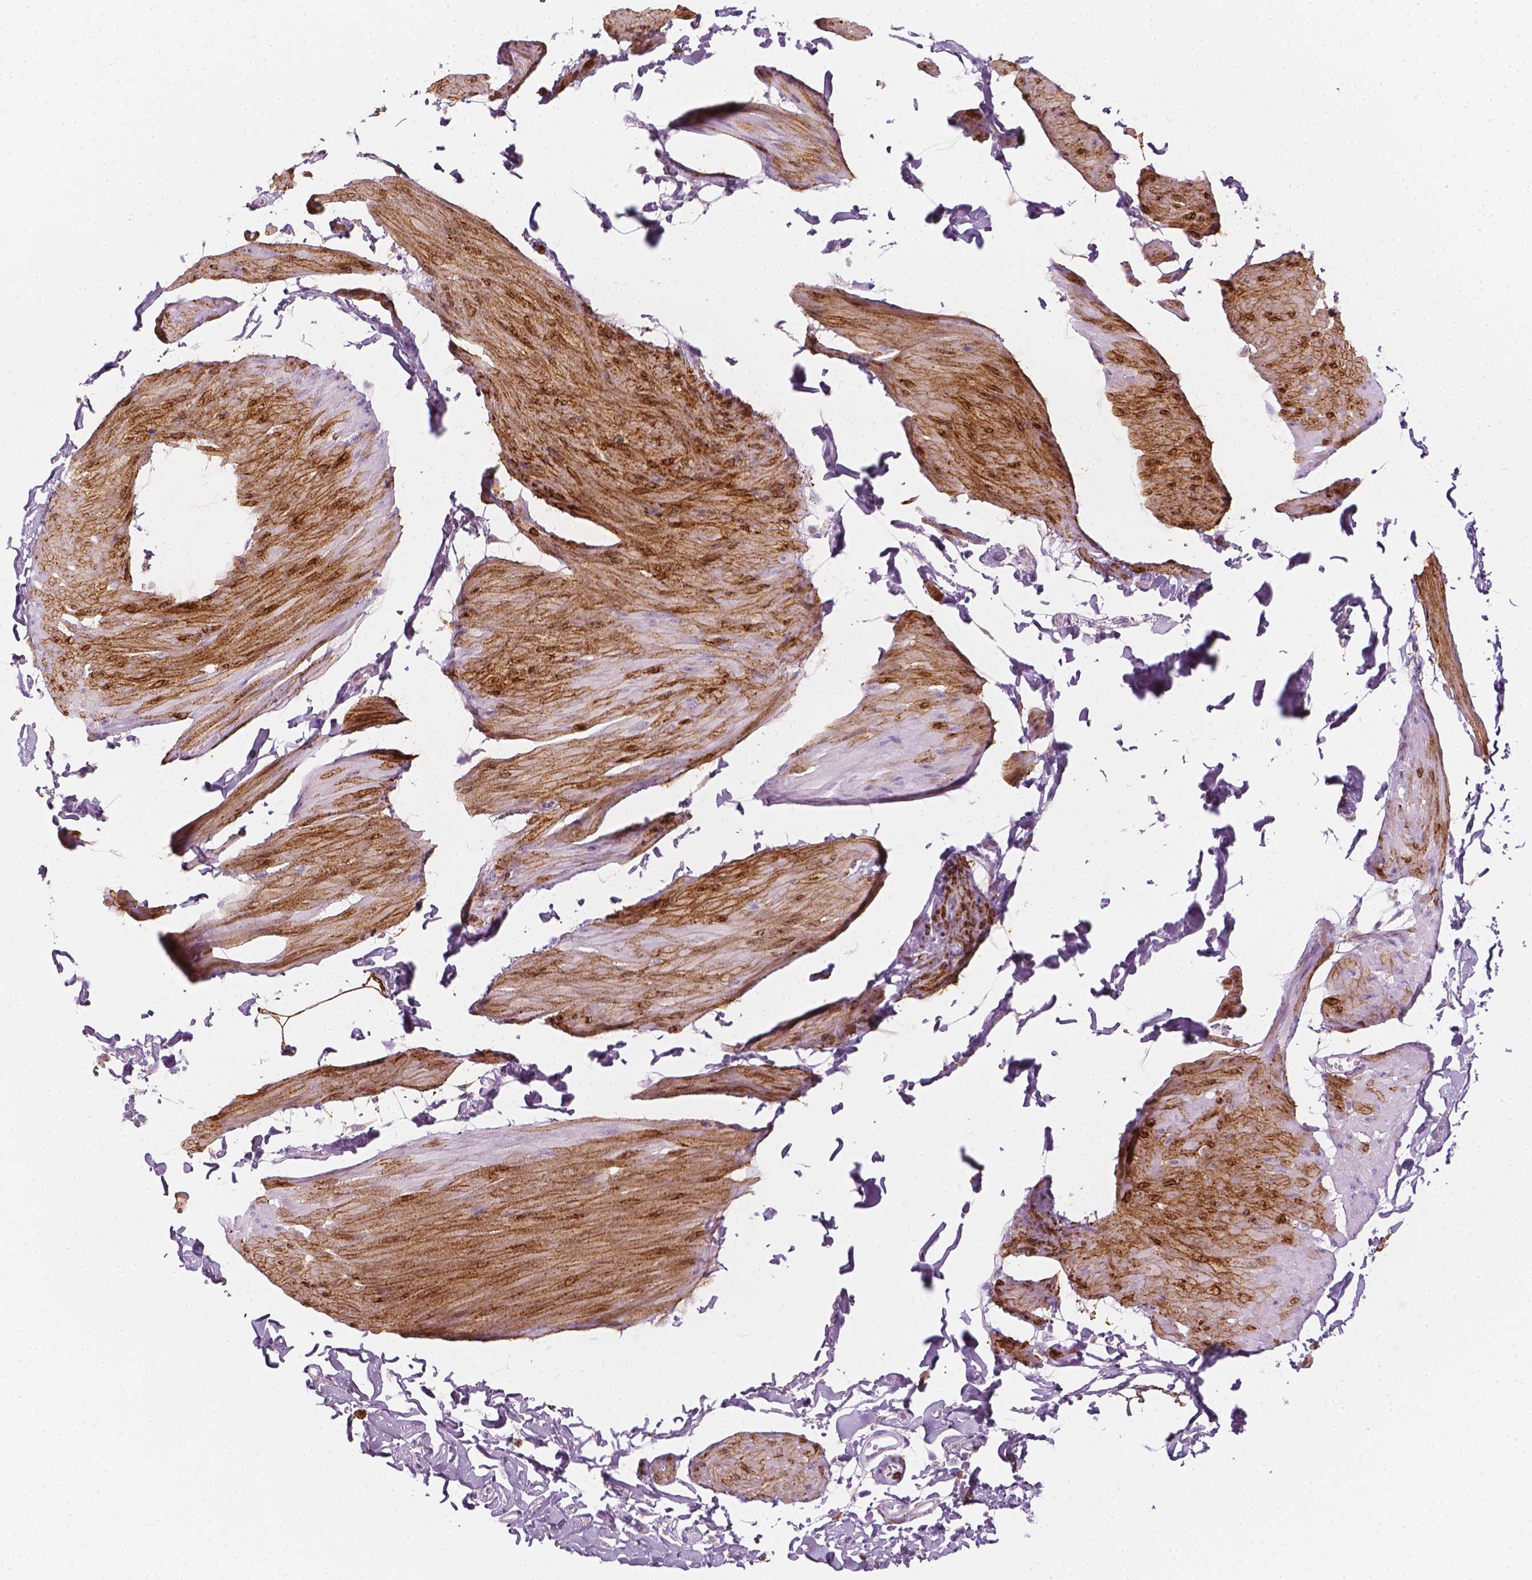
{"staining": {"intensity": "moderate", "quantity": ">75%", "location": "cytoplasmic/membranous"}, "tissue": "smooth muscle", "cell_type": "Smooth muscle cells", "image_type": "normal", "snomed": [{"axis": "morphology", "description": "Normal tissue, NOS"}, {"axis": "topography", "description": "Adipose tissue"}, {"axis": "topography", "description": "Smooth muscle"}, {"axis": "topography", "description": "Peripheral nerve tissue"}], "caption": "DAB (3,3'-diaminobenzidine) immunohistochemical staining of unremarkable smooth muscle displays moderate cytoplasmic/membranous protein staining in approximately >75% of smooth muscle cells. (IHC, brightfield microscopy, high magnification).", "gene": "CES1", "patient": {"sex": "male", "age": 83}}